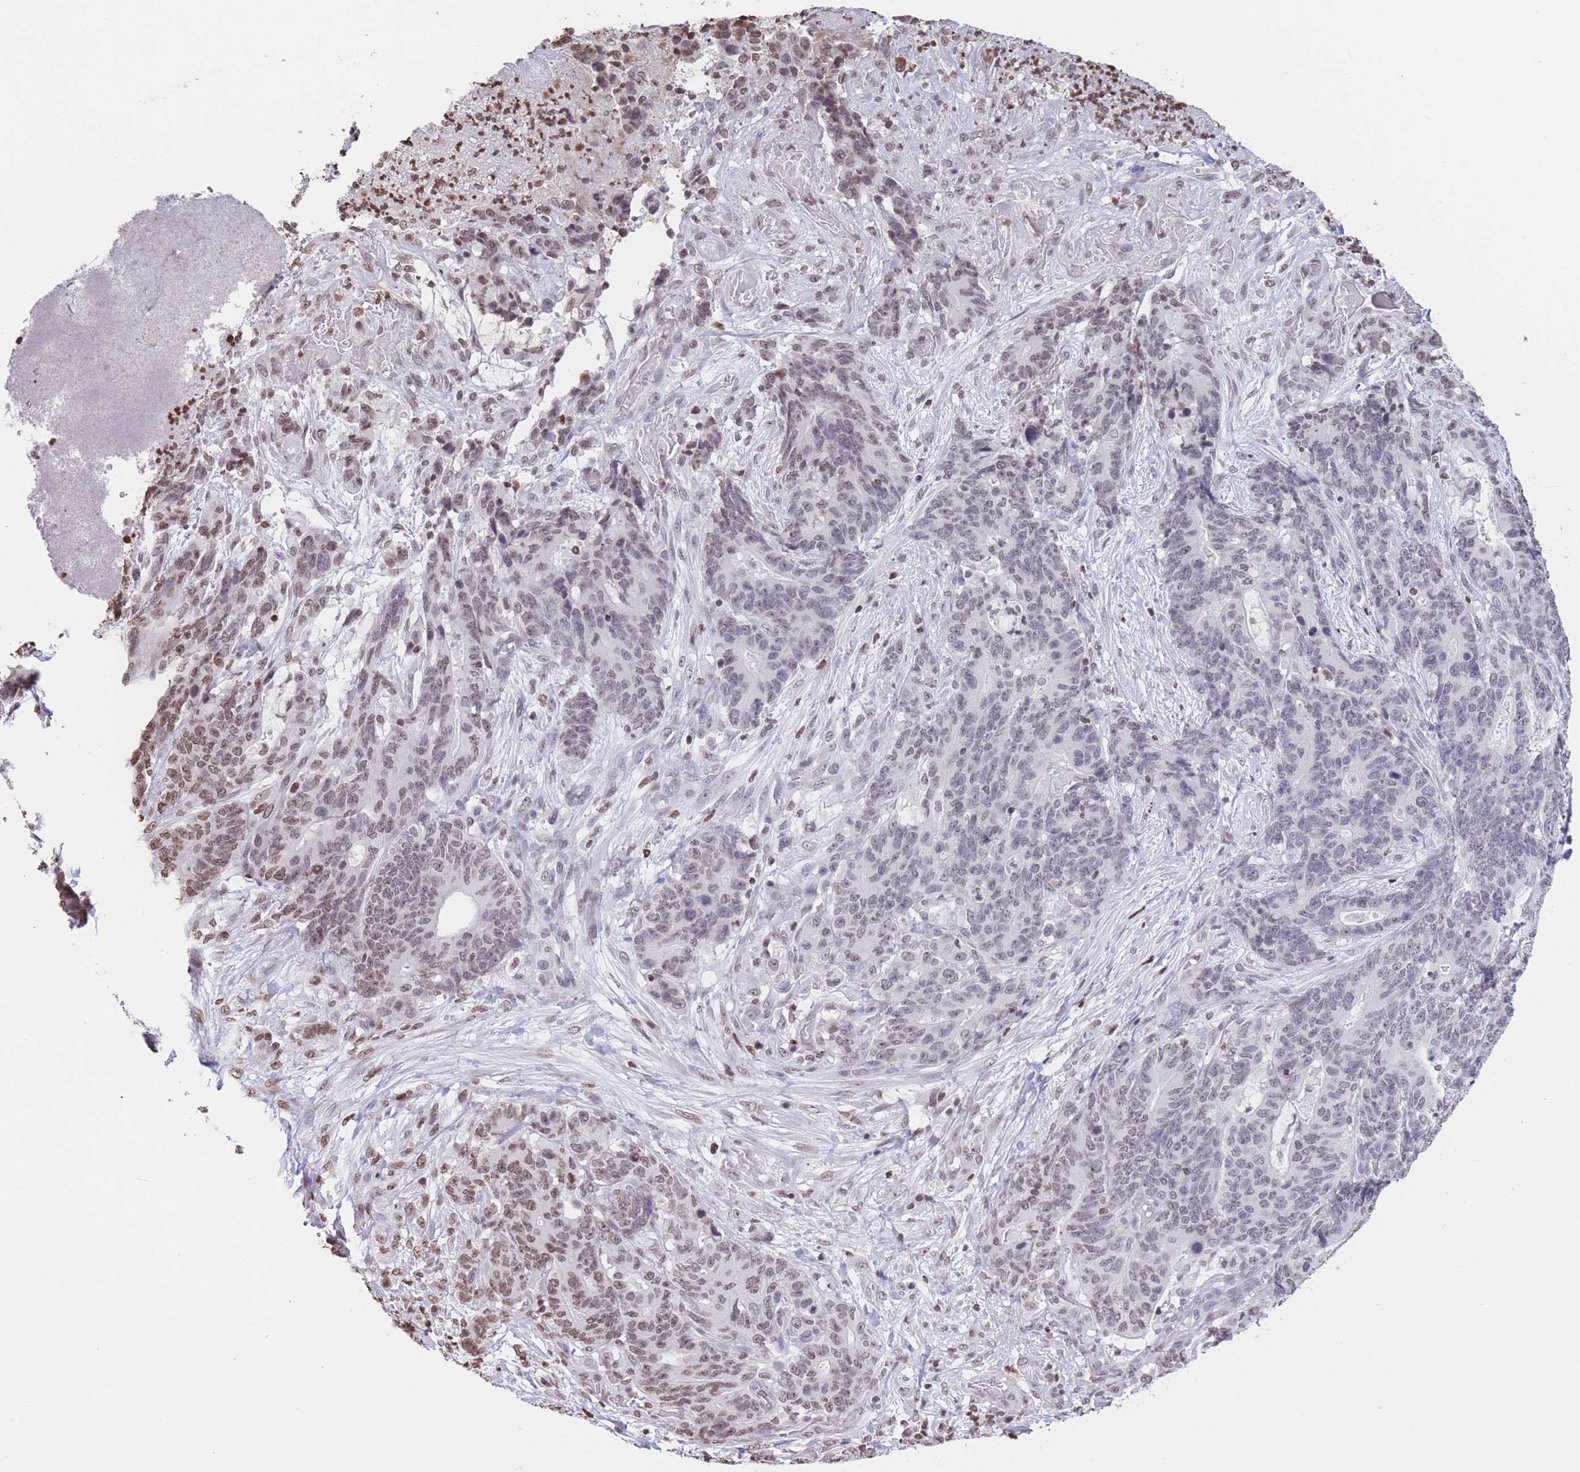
{"staining": {"intensity": "moderate", "quantity": "25%-75%", "location": "nuclear"}, "tissue": "stomach cancer", "cell_type": "Tumor cells", "image_type": "cancer", "snomed": [{"axis": "morphology", "description": "Normal tissue, NOS"}, {"axis": "morphology", "description": "Adenocarcinoma, NOS"}, {"axis": "topography", "description": "Stomach"}], "caption": "Immunohistochemistry of human stomach adenocarcinoma reveals medium levels of moderate nuclear expression in about 25%-75% of tumor cells.", "gene": "H2BC11", "patient": {"sex": "female", "age": 64}}